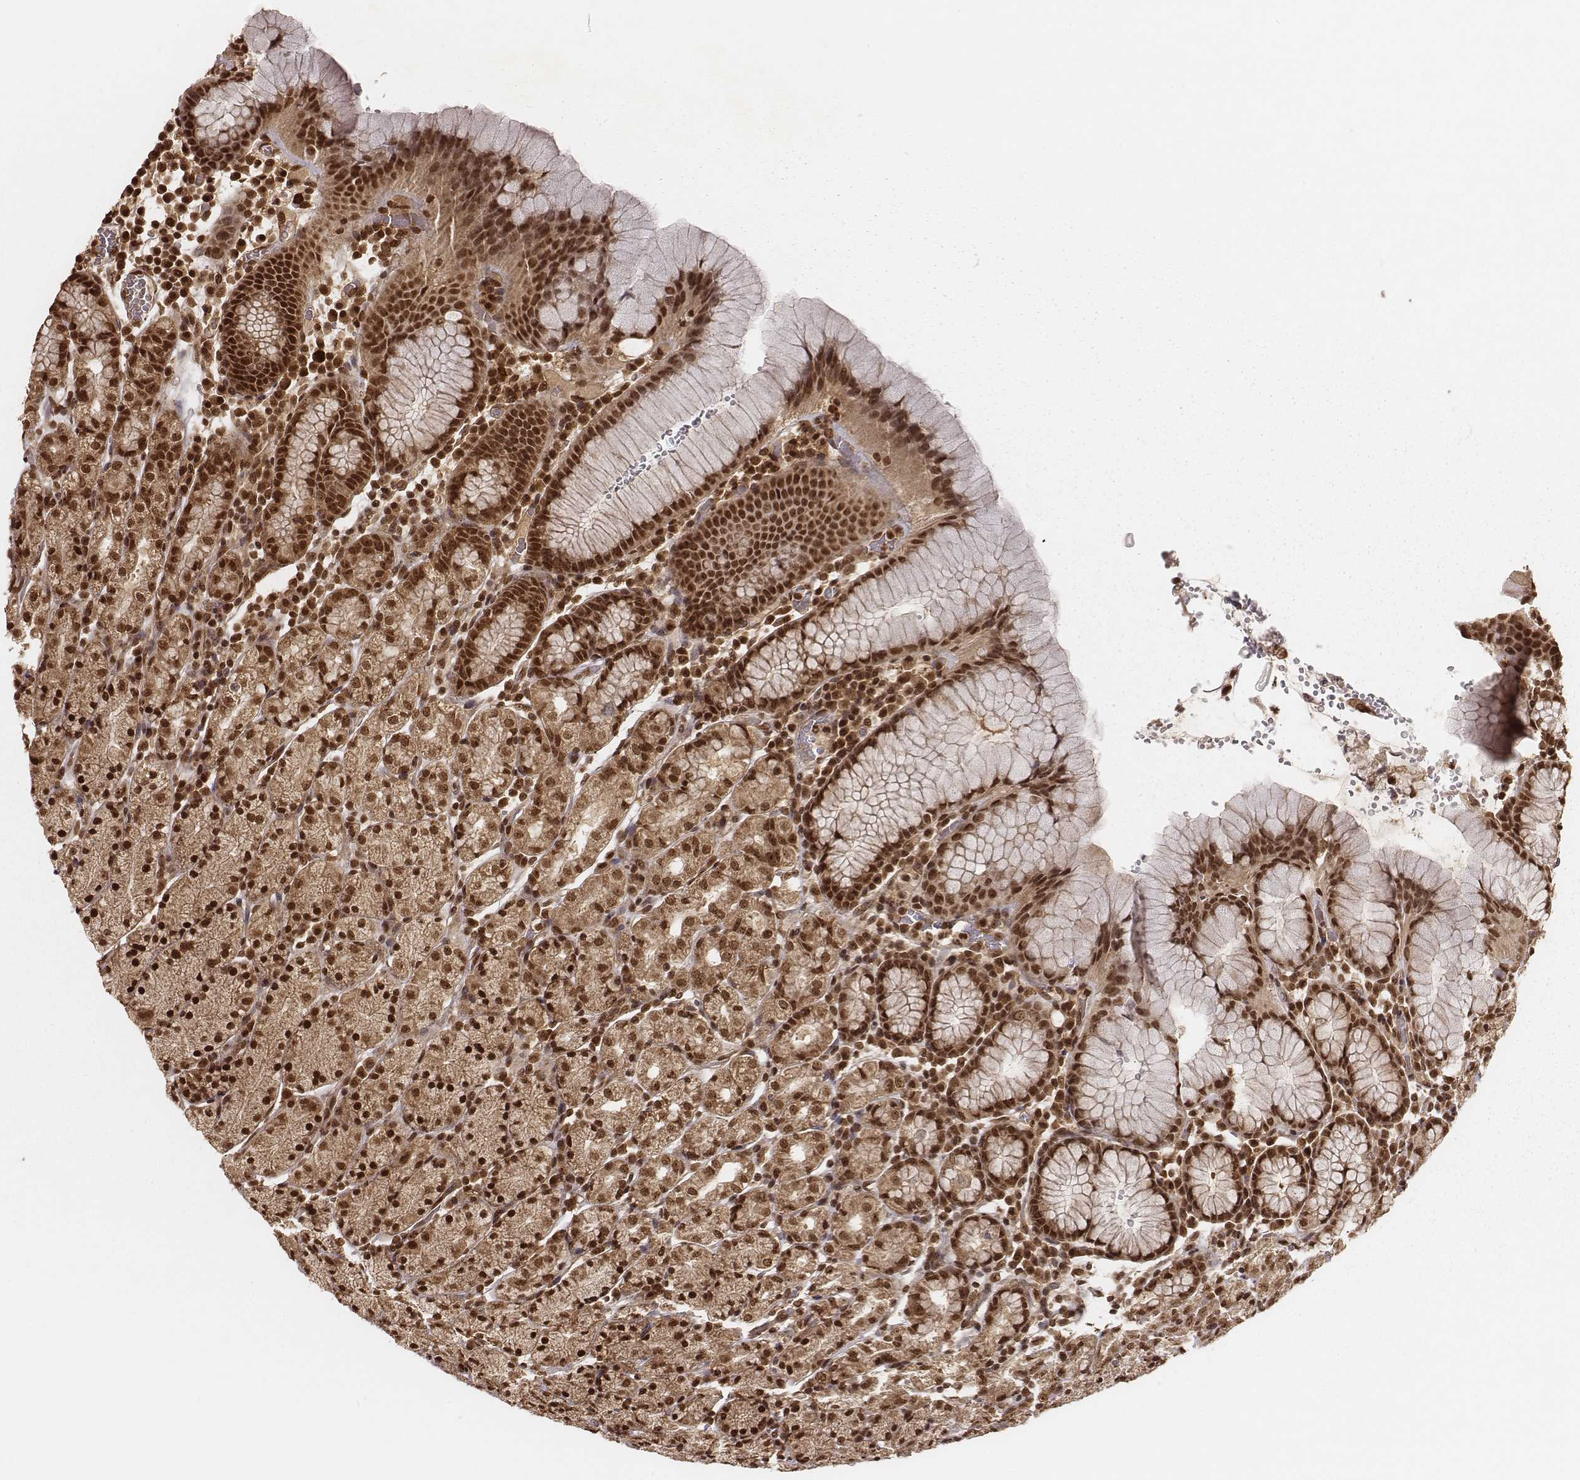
{"staining": {"intensity": "strong", "quantity": ">75%", "location": "cytoplasmic/membranous,nuclear"}, "tissue": "stomach", "cell_type": "Glandular cells", "image_type": "normal", "snomed": [{"axis": "morphology", "description": "Normal tissue, NOS"}, {"axis": "topography", "description": "Stomach, upper"}, {"axis": "topography", "description": "Stomach"}], "caption": "There is high levels of strong cytoplasmic/membranous,nuclear expression in glandular cells of unremarkable stomach, as demonstrated by immunohistochemical staining (brown color).", "gene": "NFX1", "patient": {"sex": "male", "age": 62}}